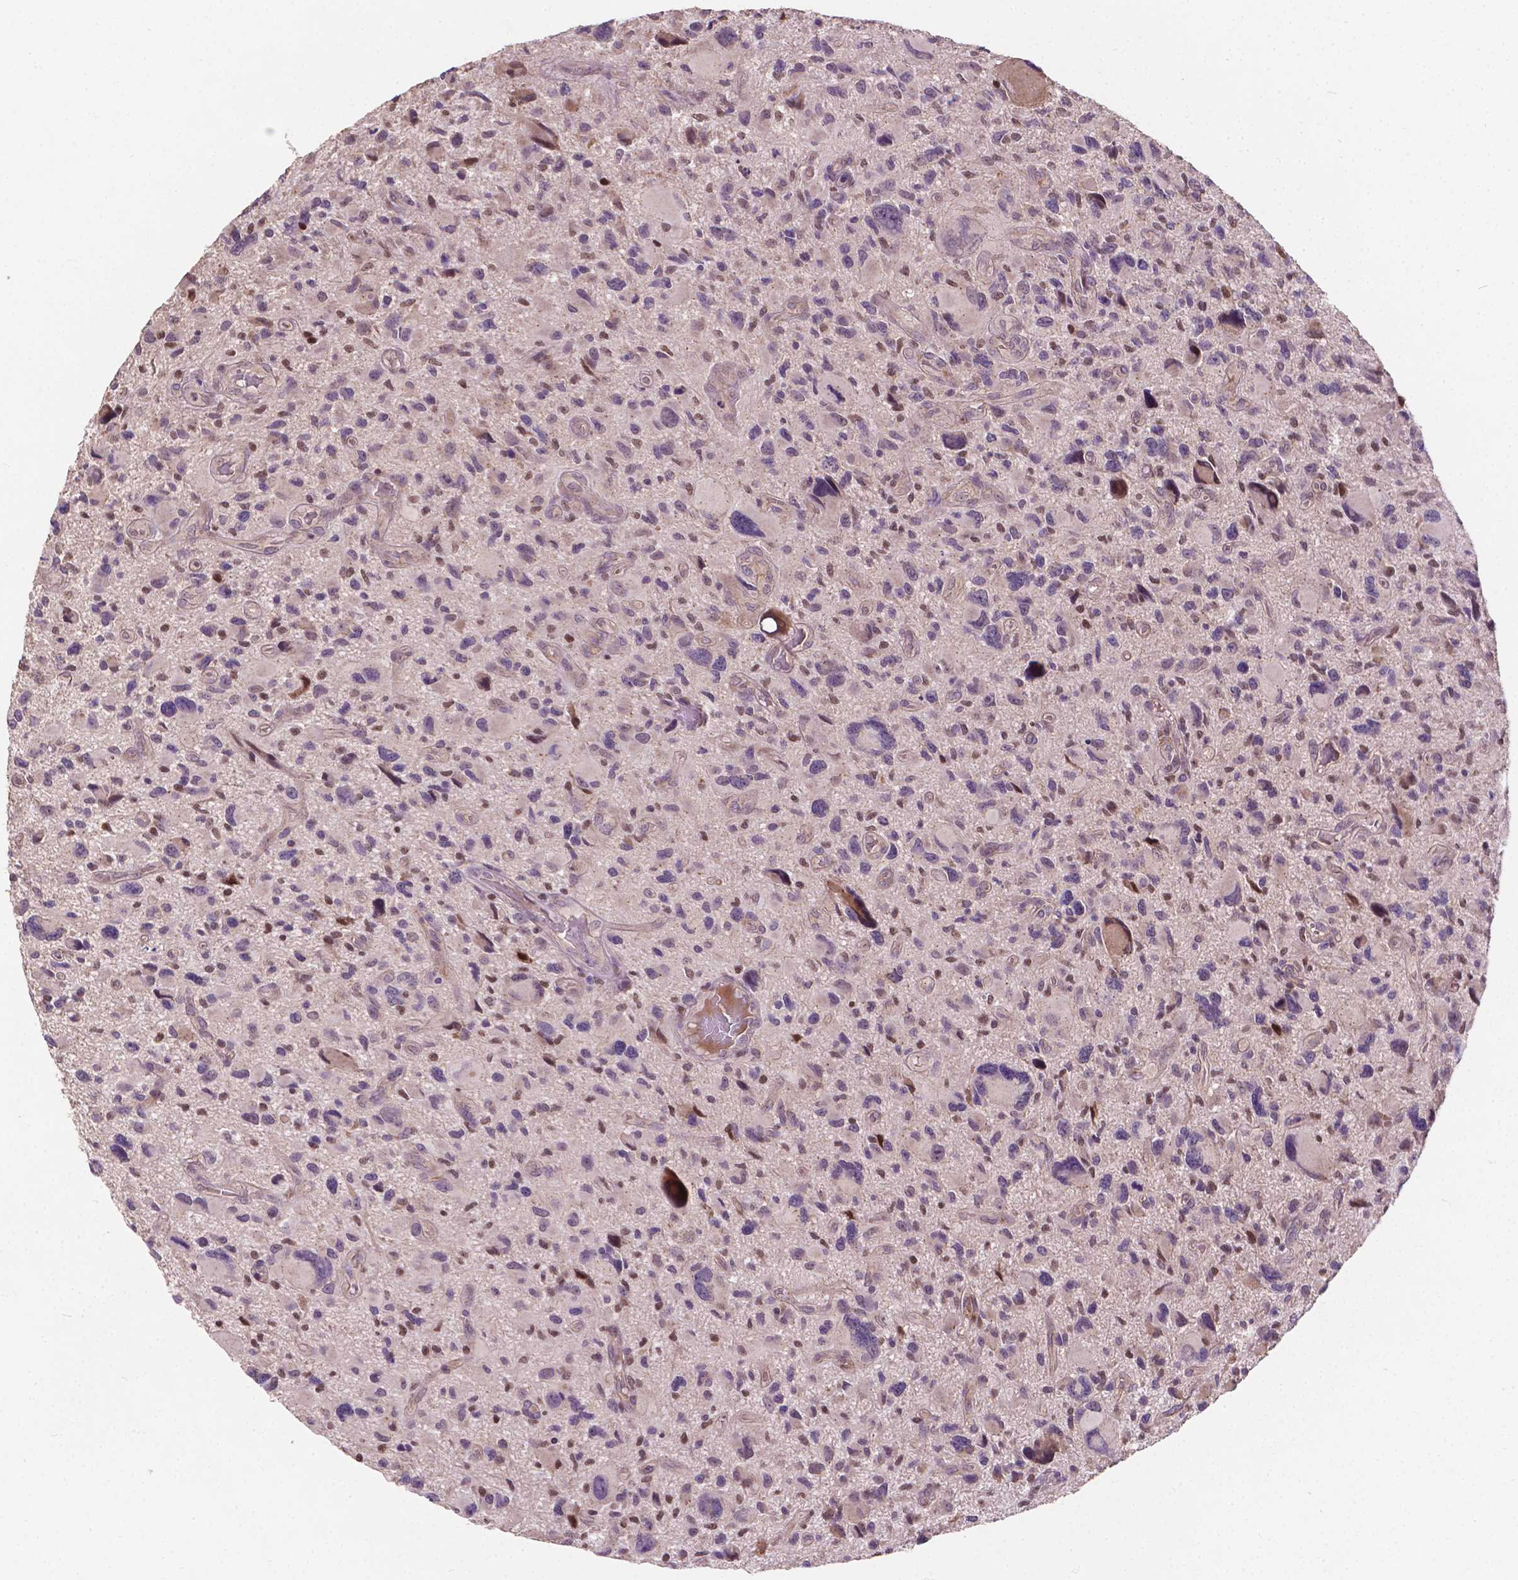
{"staining": {"intensity": "negative", "quantity": "none", "location": "none"}, "tissue": "glioma", "cell_type": "Tumor cells", "image_type": "cancer", "snomed": [{"axis": "morphology", "description": "Glioma, malignant, NOS"}, {"axis": "morphology", "description": "Glioma, malignant, High grade"}, {"axis": "topography", "description": "Brain"}], "caption": "The image exhibits no staining of tumor cells in malignant glioma (high-grade).", "gene": "DUSP16", "patient": {"sex": "female", "age": 71}}